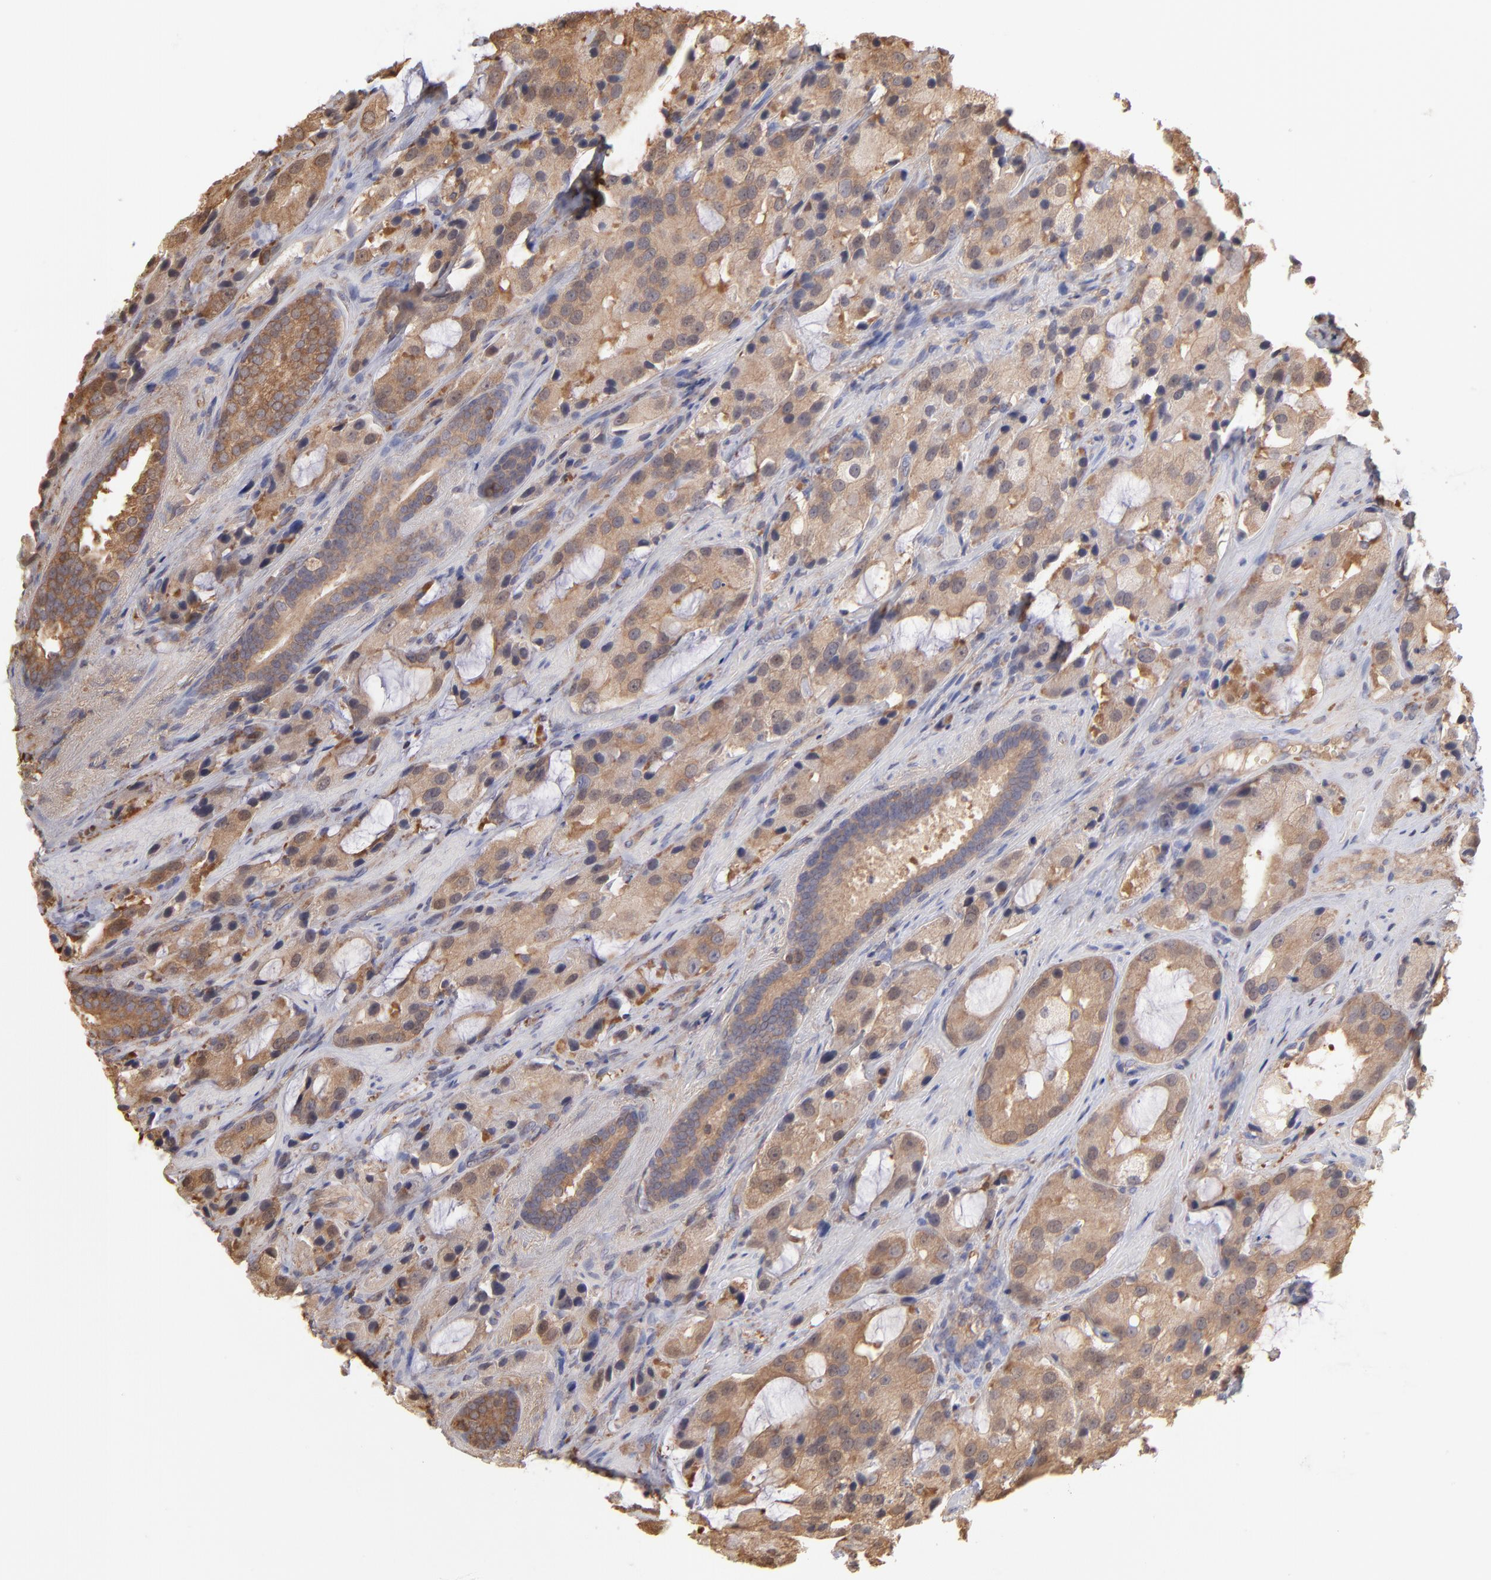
{"staining": {"intensity": "strong", "quantity": ">75%", "location": "cytoplasmic/membranous"}, "tissue": "prostate cancer", "cell_type": "Tumor cells", "image_type": "cancer", "snomed": [{"axis": "morphology", "description": "Adenocarcinoma, High grade"}, {"axis": "topography", "description": "Prostate"}], "caption": "A histopathology image showing strong cytoplasmic/membranous expression in approximately >75% of tumor cells in prostate adenocarcinoma (high-grade), as visualized by brown immunohistochemical staining.", "gene": "MAP2K2", "patient": {"sex": "male", "age": 70}}